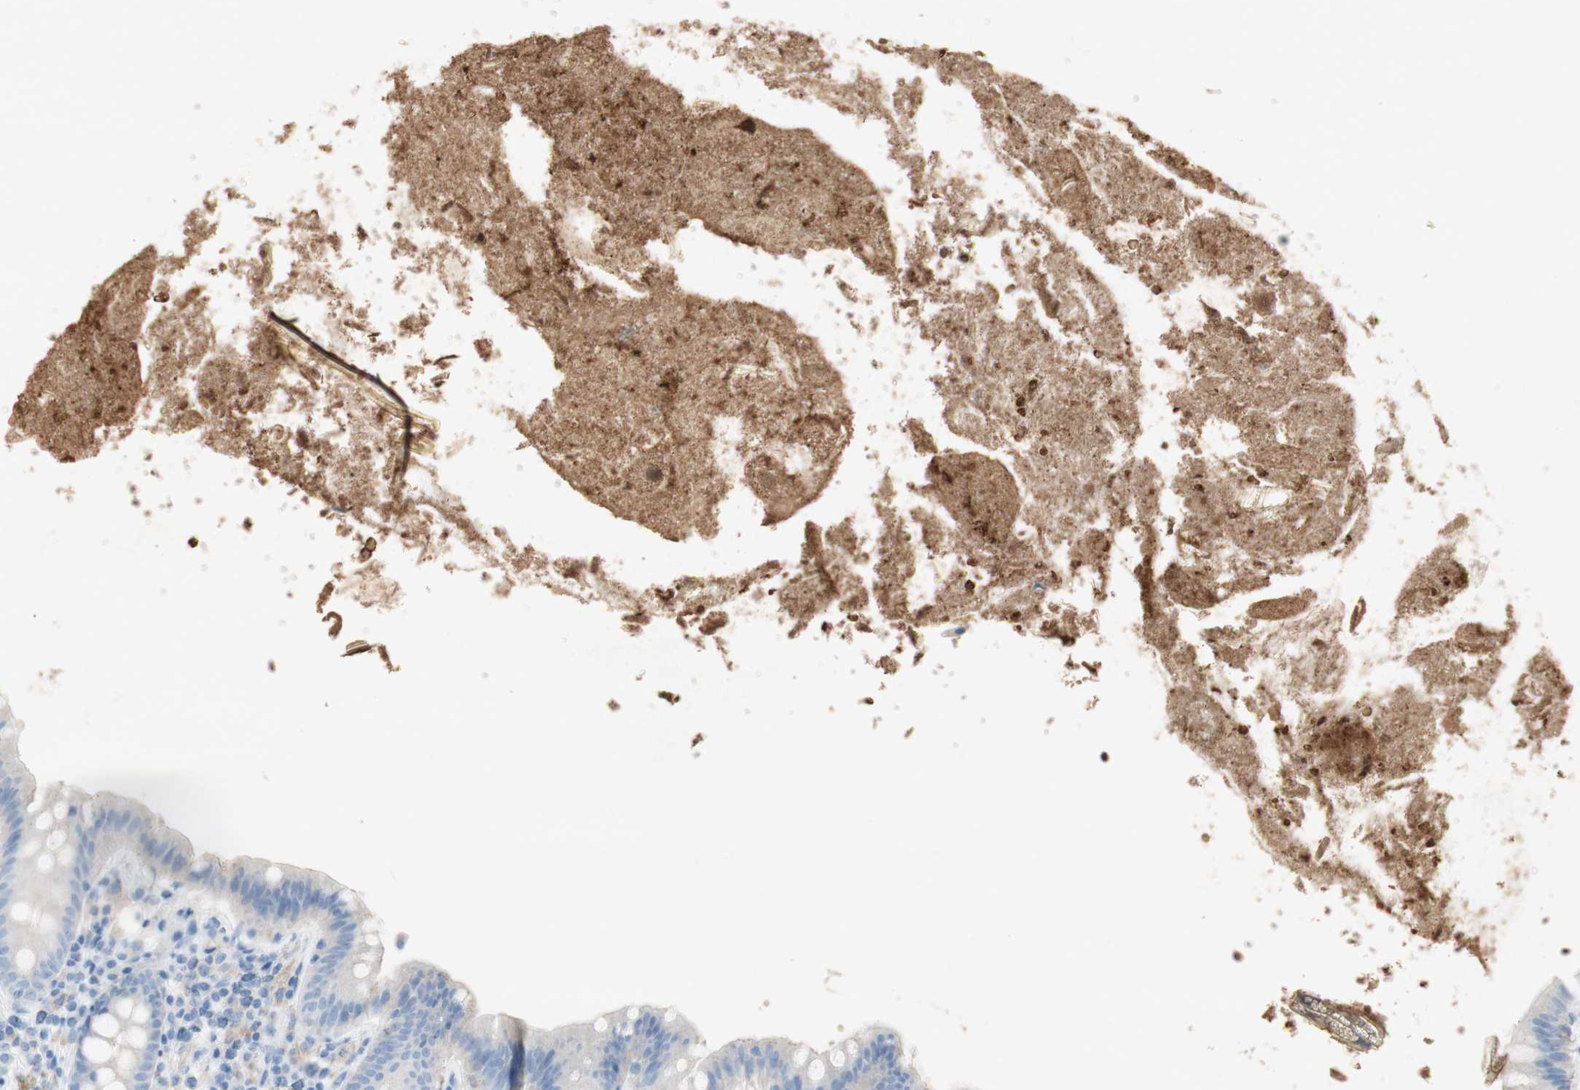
{"staining": {"intensity": "negative", "quantity": "none", "location": "none"}, "tissue": "appendix", "cell_type": "Glandular cells", "image_type": "normal", "snomed": [{"axis": "morphology", "description": "Normal tissue, NOS"}, {"axis": "topography", "description": "Appendix"}], "caption": "Micrograph shows no protein positivity in glandular cells of unremarkable appendix. Brightfield microscopy of immunohistochemistry stained with DAB (3,3'-diaminobenzidine) (brown) and hematoxylin (blue), captured at high magnification.", "gene": "ART3", "patient": {"sex": "male", "age": 52}}